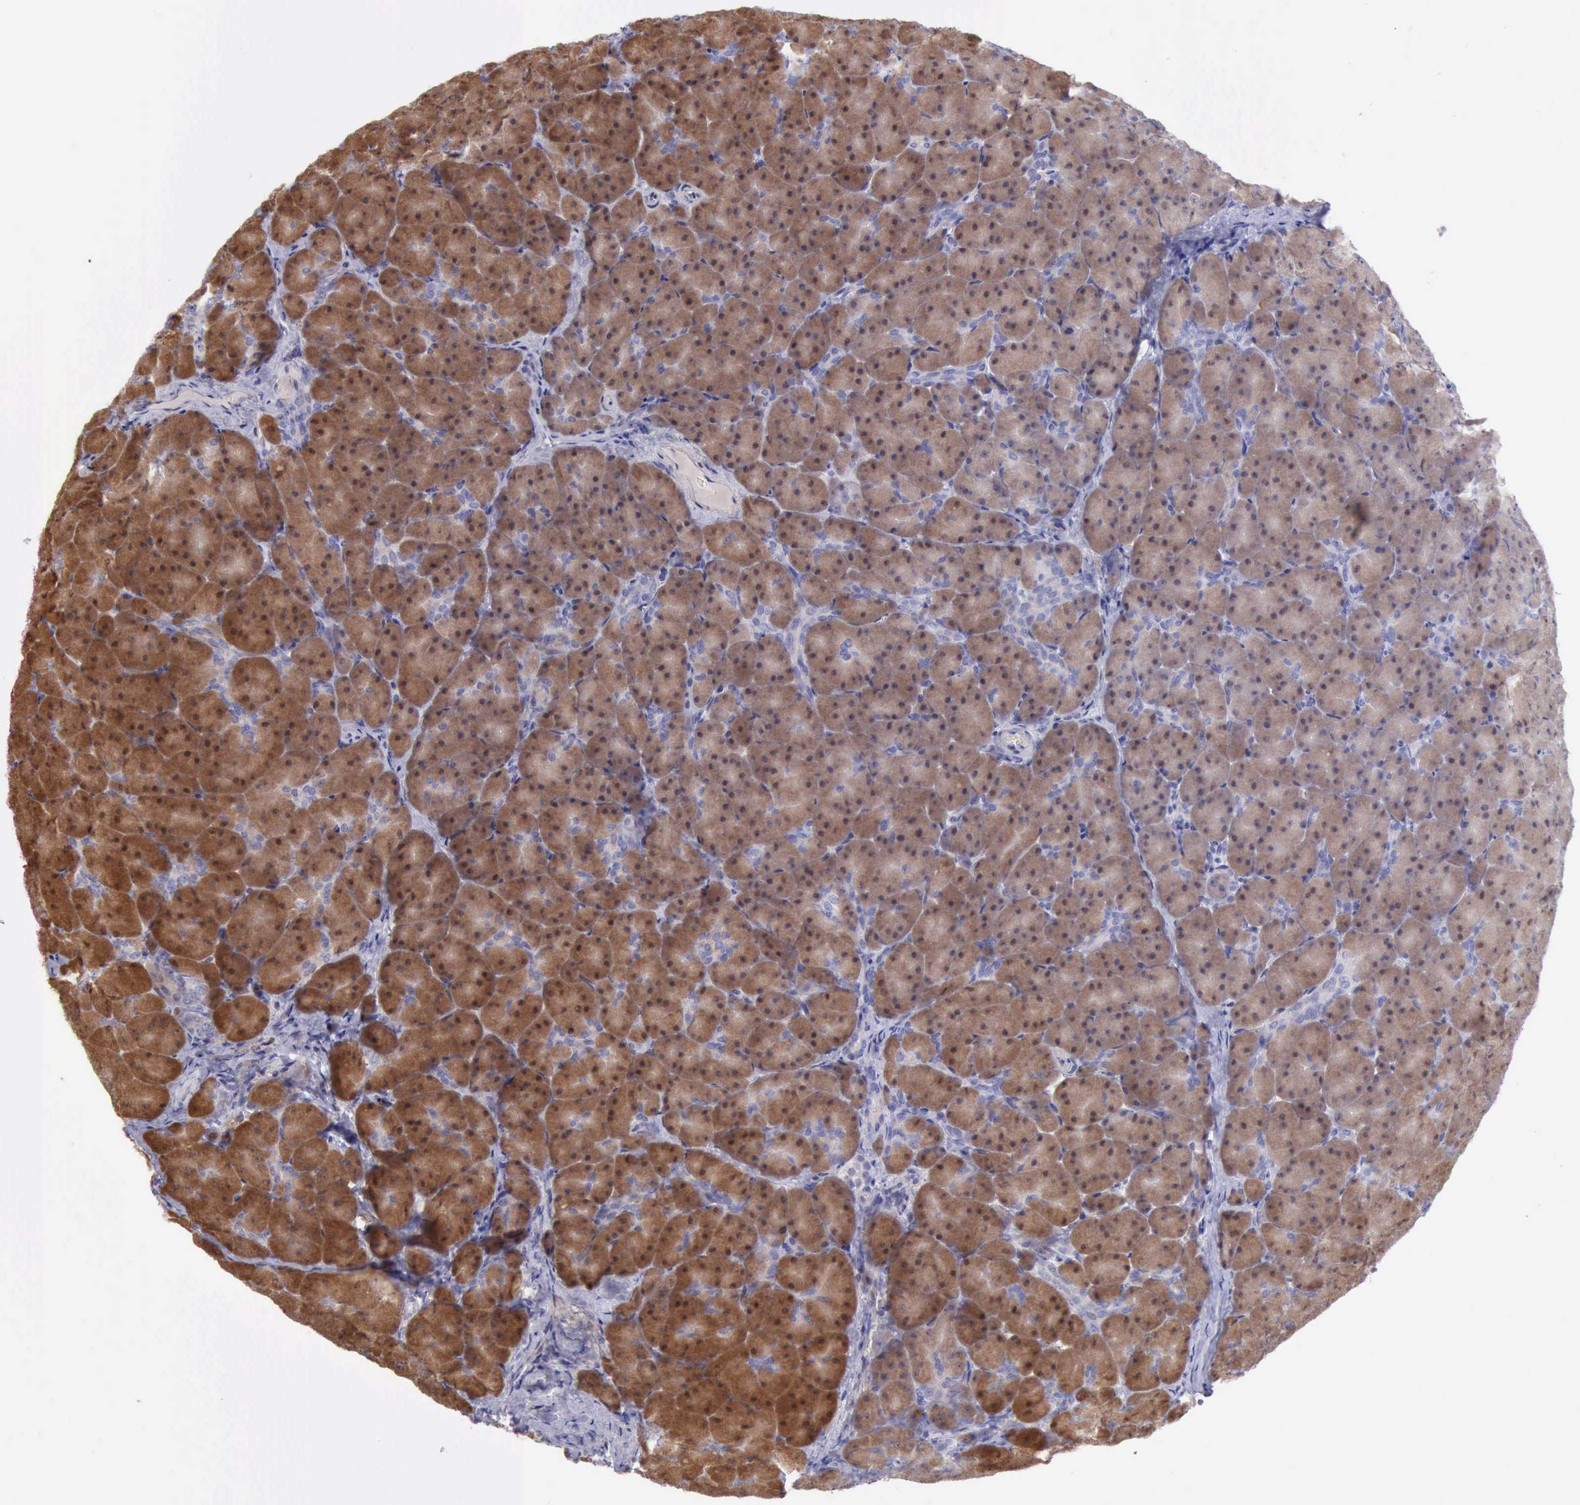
{"staining": {"intensity": "moderate", "quantity": ">75%", "location": "cytoplasmic/membranous,nuclear"}, "tissue": "pancreas", "cell_type": "Exocrine glandular cells", "image_type": "normal", "snomed": [{"axis": "morphology", "description": "Normal tissue, NOS"}, {"axis": "topography", "description": "Pancreas"}], "caption": "An image of human pancreas stained for a protein exhibits moderate cytoplasmic/membranous,nuclear brown staining in exocrine glandular cells. (Stains: DAB in brown, nuclei in blue, Microscopy: brightfield microscopy at high magnification).", "gene": "DNAJB7", "patient": {"sex": "male", "age": 66}}